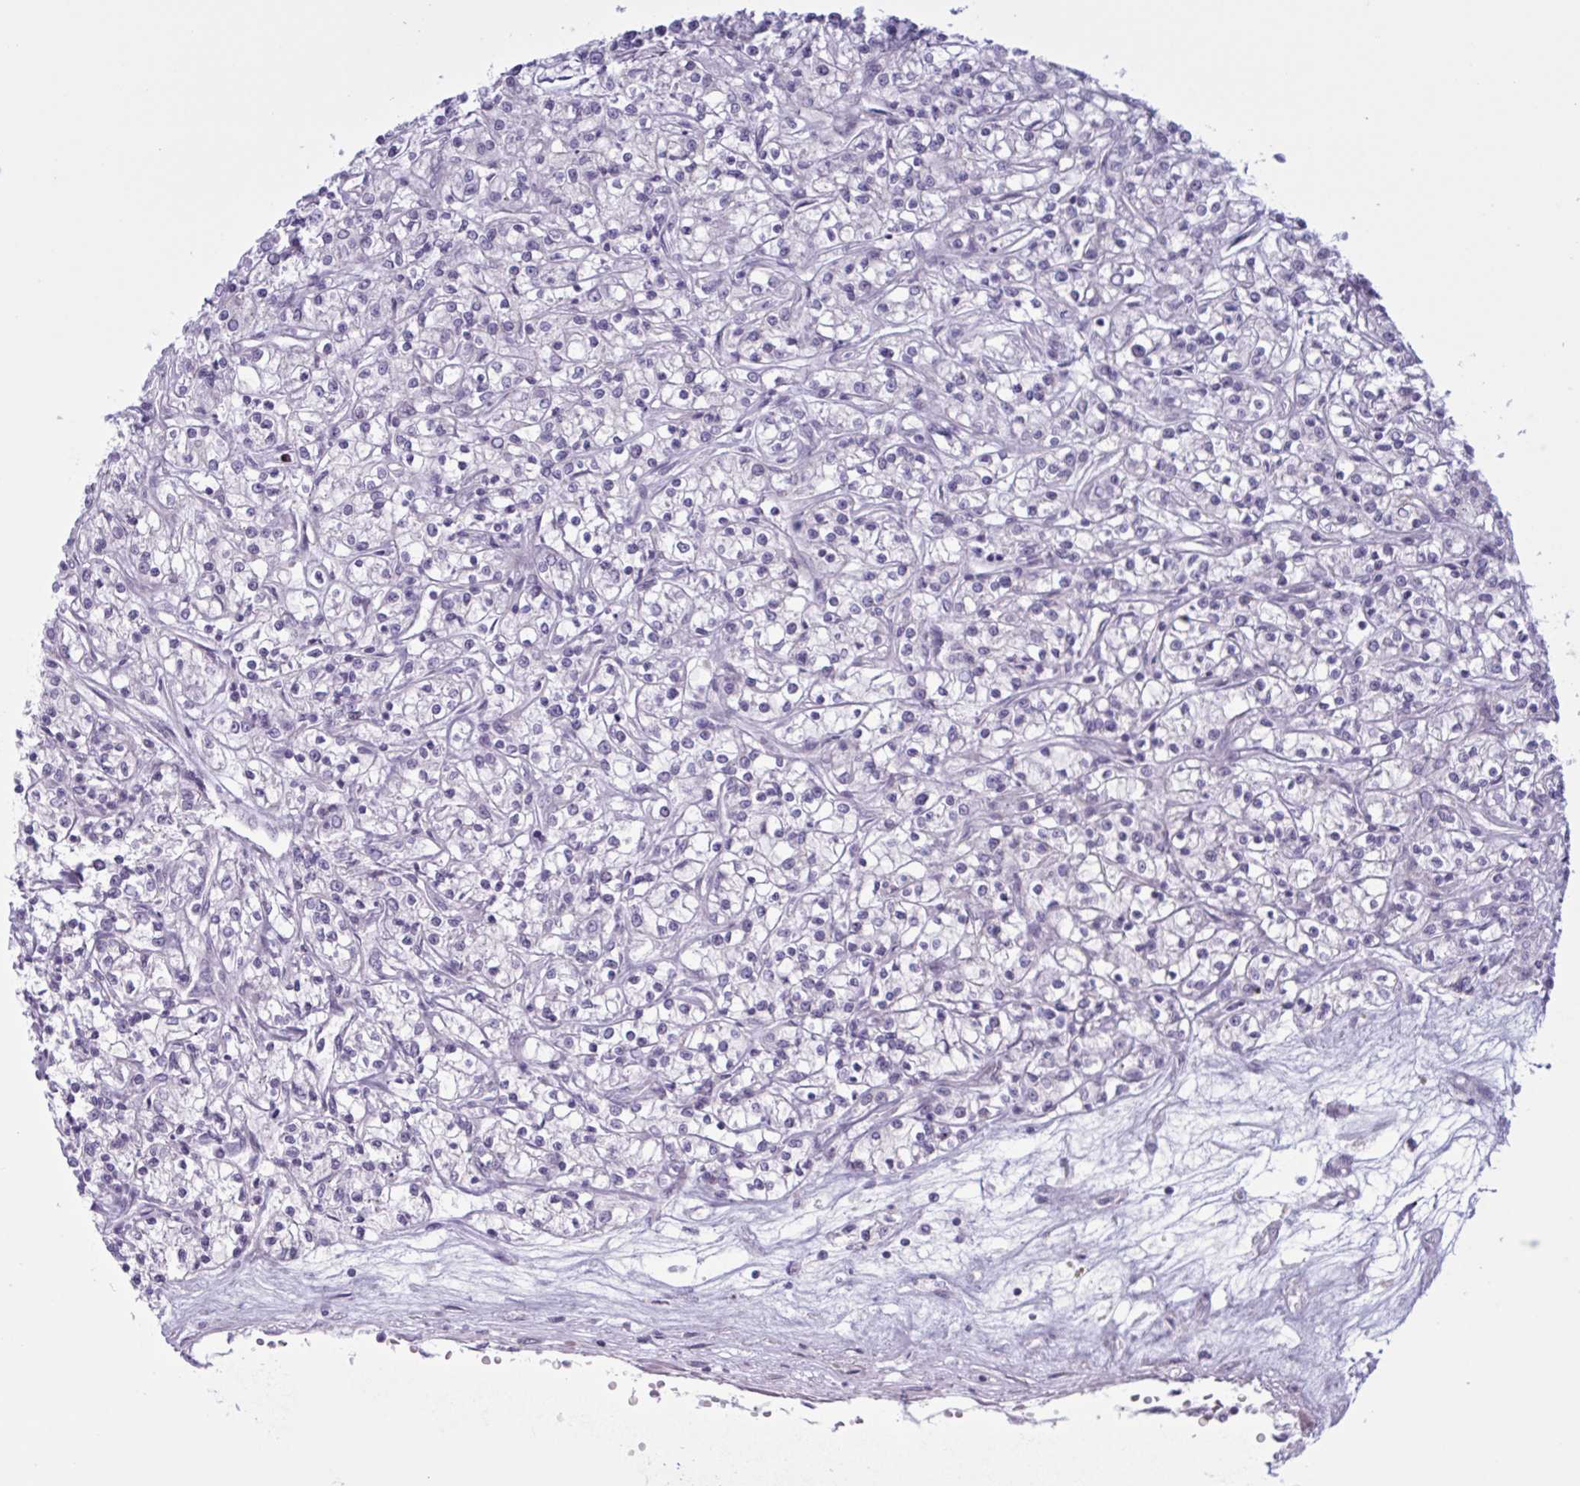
{"staining": {"intensity": "negative", "quantity": "none", "location": "none"}, "tissue": "renal cancer", "cell_type": "Tumor cells", "image_type": "cancer", "snomed": [{"axis": "morphology", "description": "Adenocarcinoma, NOS"}, {"axis": "topography", "description": "Kidney"}], "caption": "Immunohistochemistry (IHC) of human renal adenocarcinoma displays no expression in tumor cells.", "gene": "PRMT6", "patient": {"sex": "female", "age": 59}}